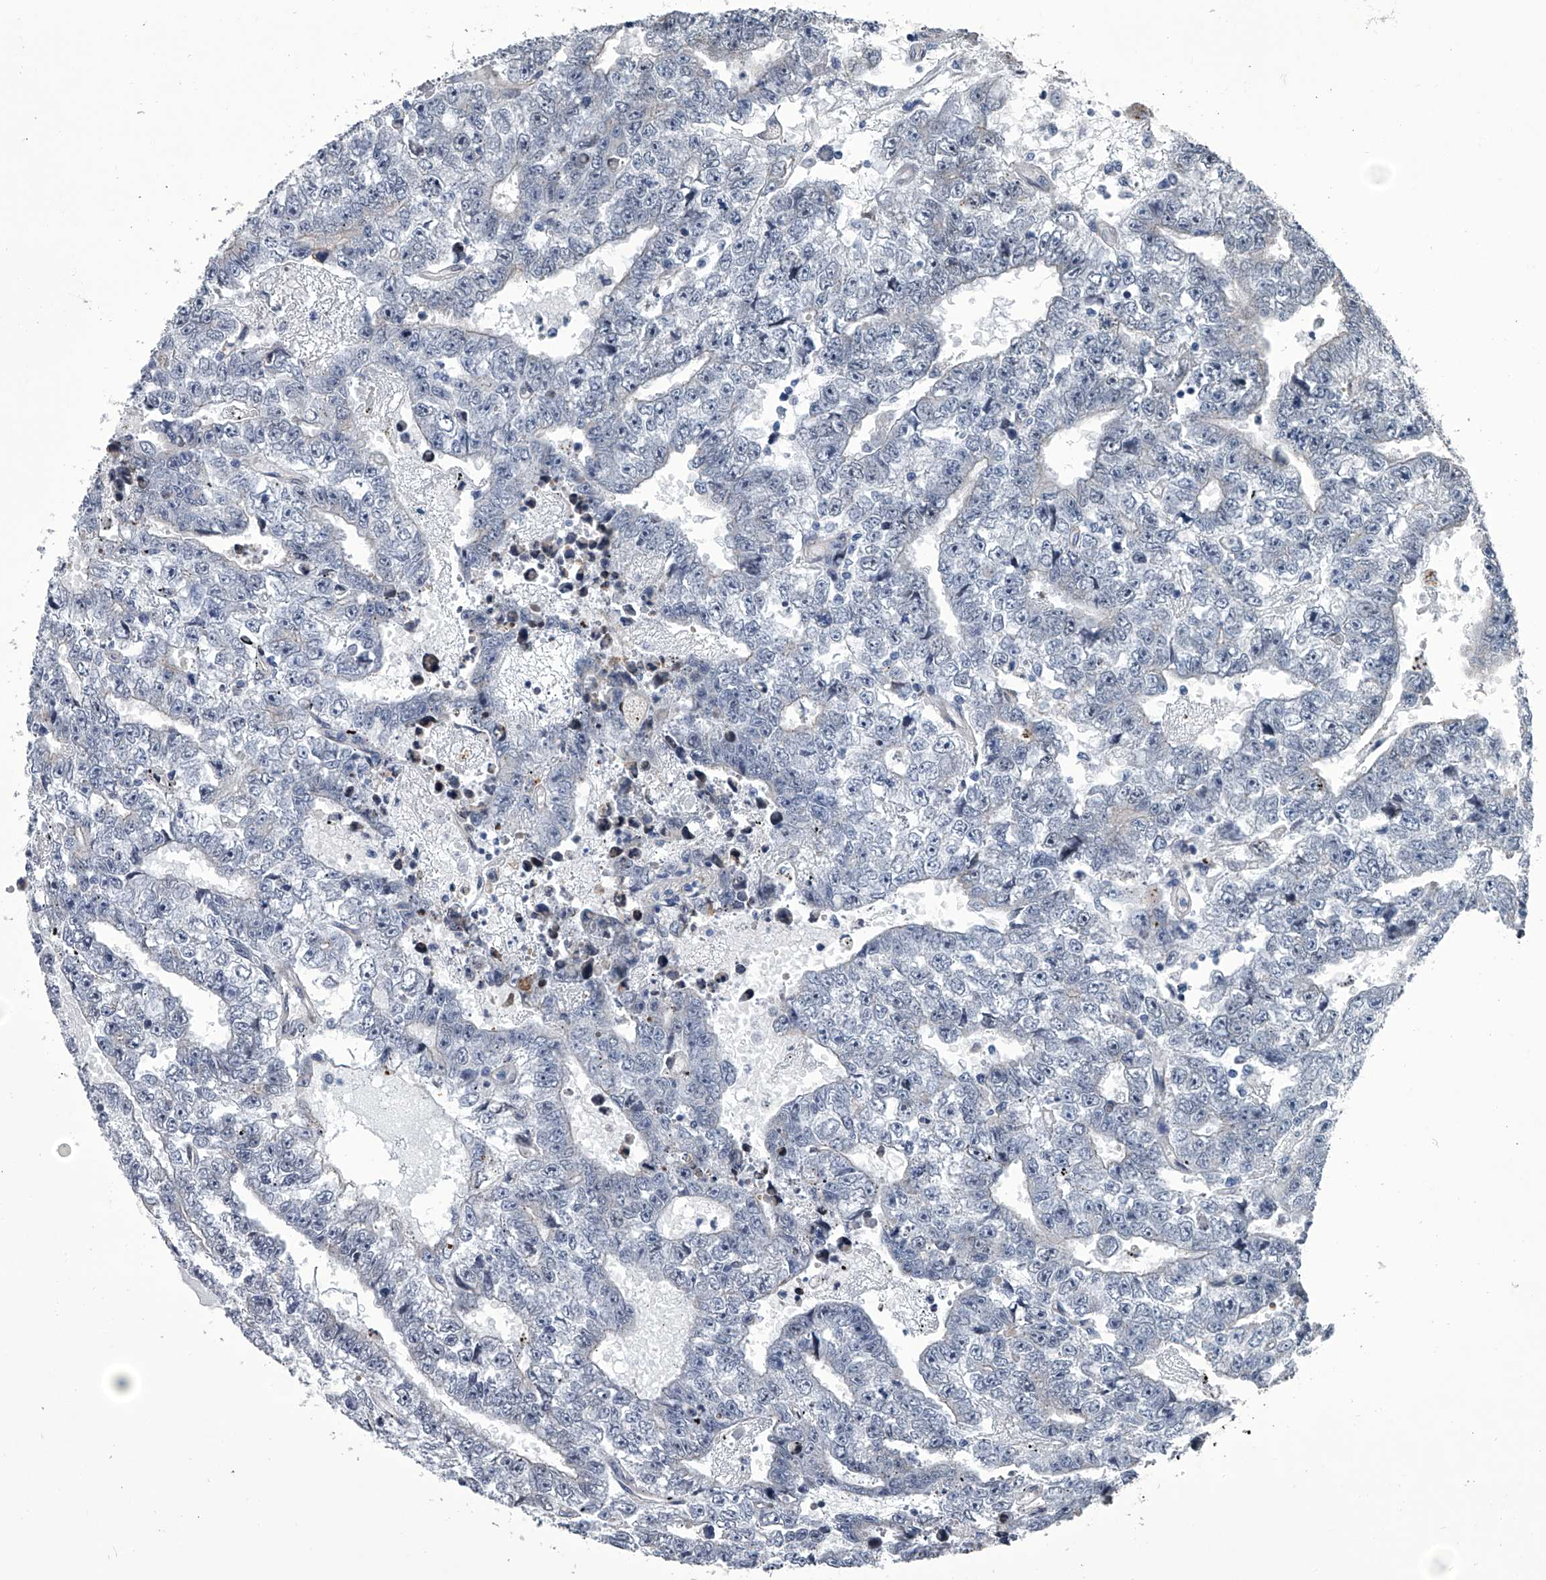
{"staining": {"intensity": "negative", "quantity": "none", "location": "none"}, "tissue": "testis cancer", "cell_type": "Tumor cells", "image_type": "cancer", "snomed": [{"axis": "morphology", "description": "Carcinoma, Embryonal, NOS"}, {"axis": "topography", "description": "Testis"}], "caption": "Photomicrograph shows no significant protein positivity in tumor cells of testis embryonal carcinoma. (Brightfield microscopy of DAB (3,3'-diaminobenzidine) IHC at high magnification).", "gene": "ABCG1", "patient": {"sex": "male", "age": 25}}